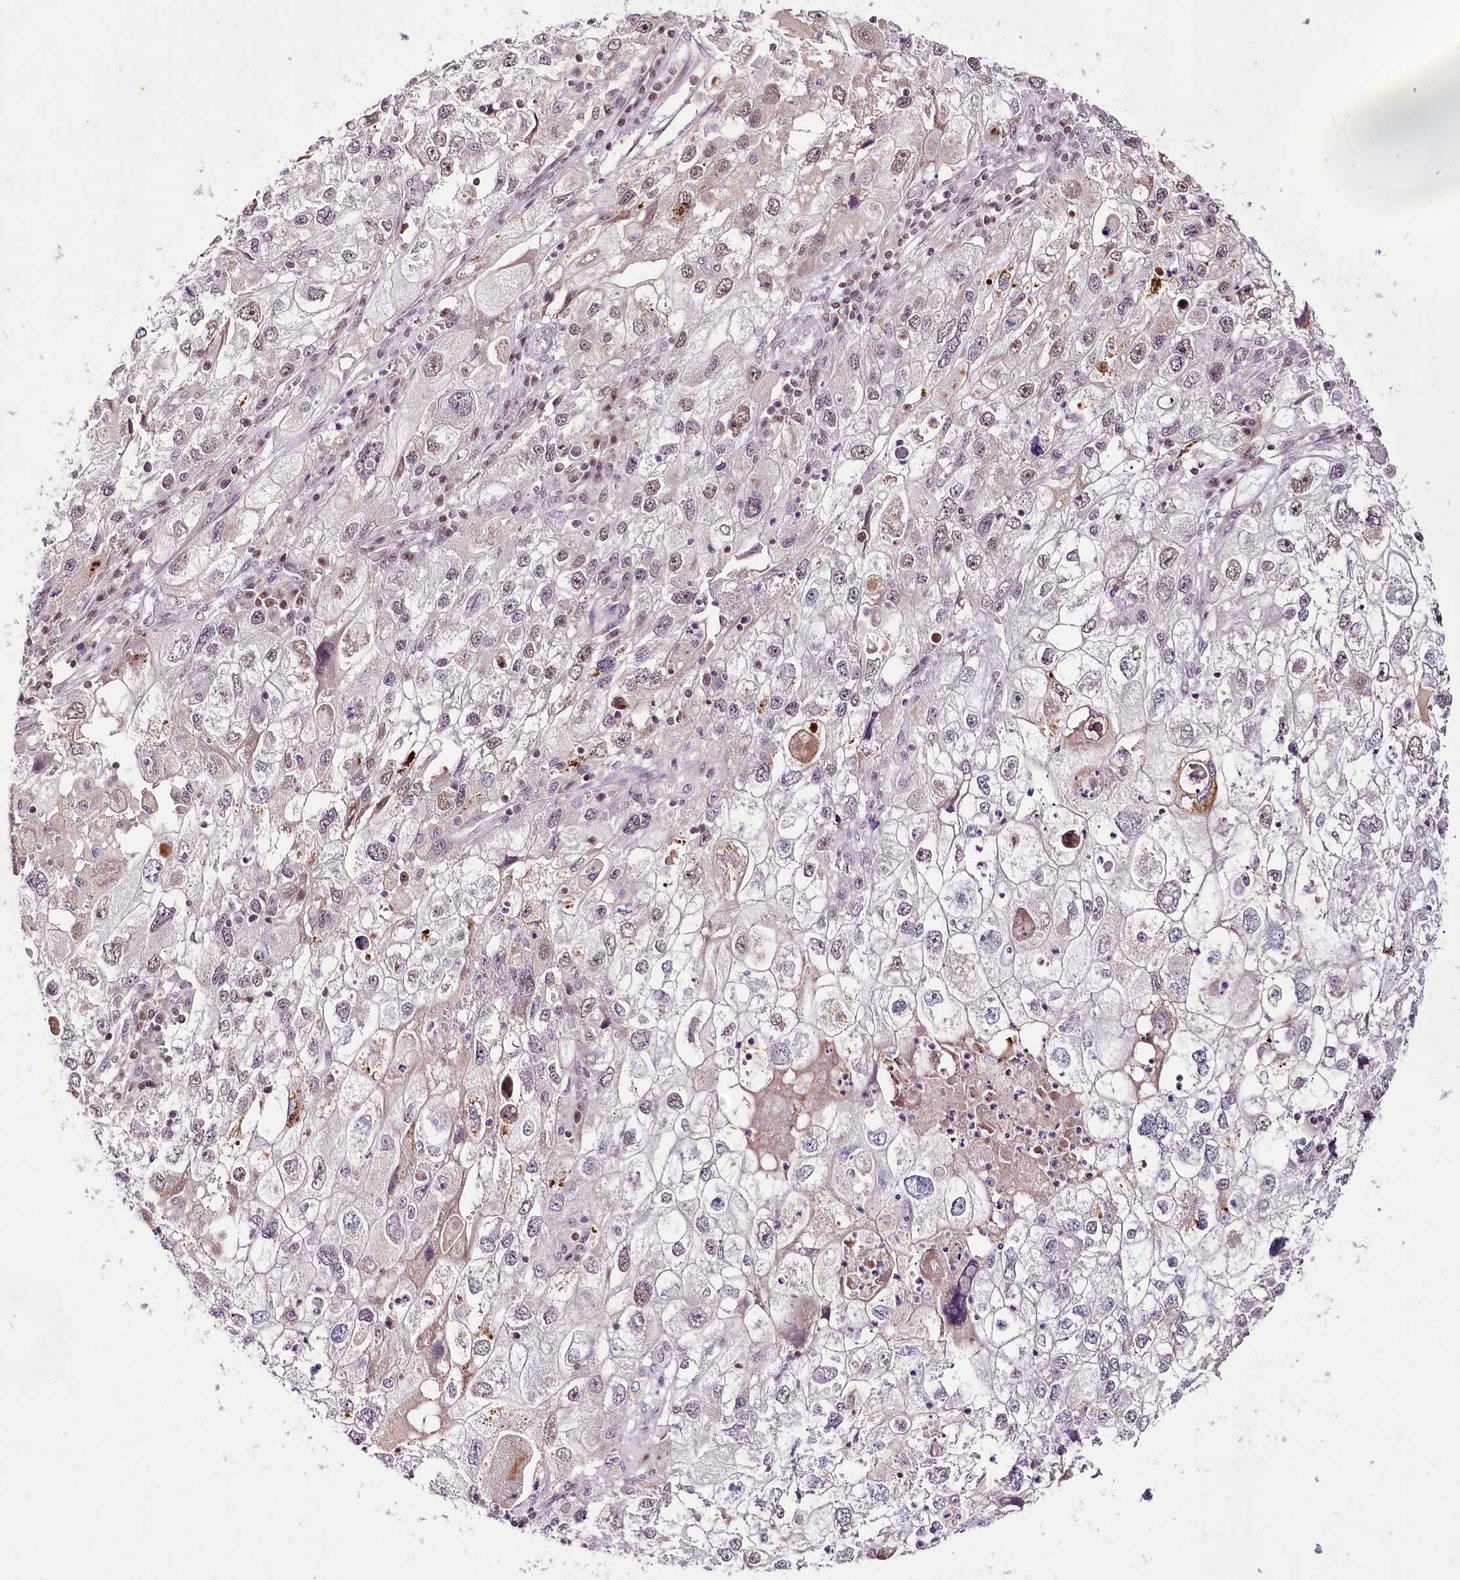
{"staining": {"intensity": "weak", "quantity": "25%-75%", "location": "nuclear"}, "tissue": "endometrial cancer", "cell_type": "Tumor cells", "image_type": "cancer", "snomed": [{"axis": "morphology", "description": "Adenocarcinoma, NOS"}, {"axis": "topography", "description": "Endometrium"}], "caption": "IHC image of endometrial cancer (adenocarcinoma) stained for a protein (brown), which shows low levels of weak nuclear expression in about 25%-75% of tumor cells.", "gene": "POLA2", "patient": {"sex": "female", "age": 49}}